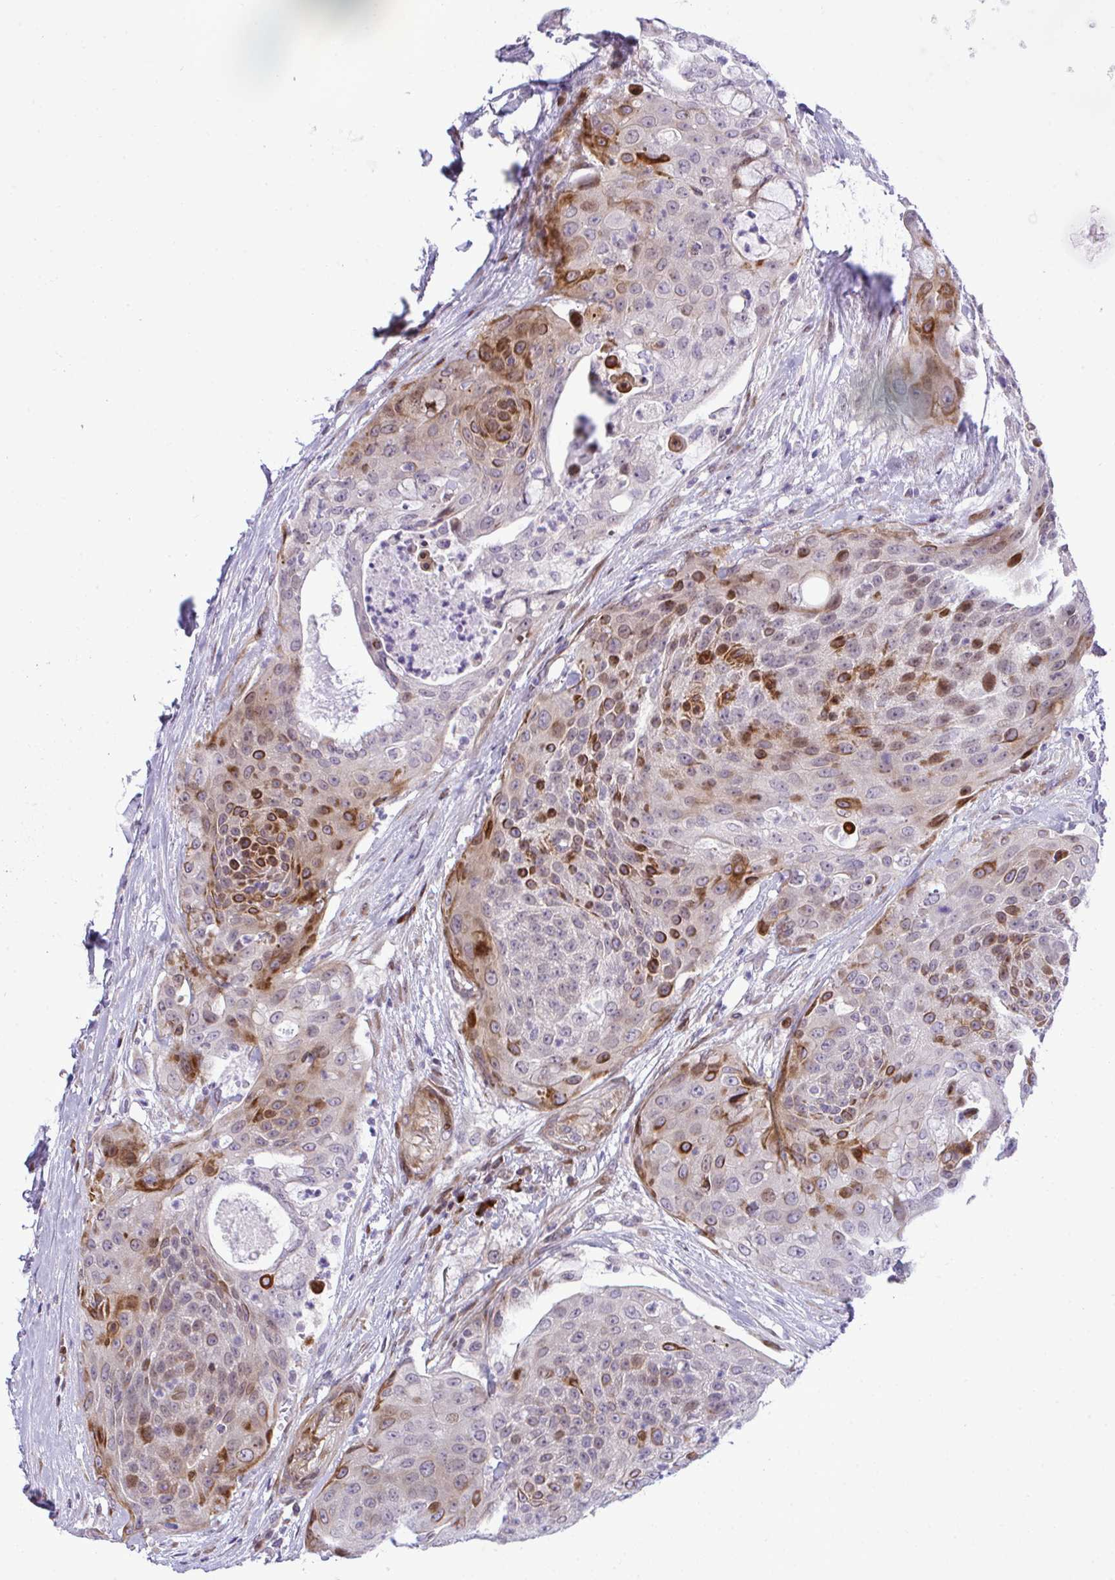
{"staining": {"intensity": "strong", "quantity": "25%-75%", "location": "cytoplasmic/membranous"}, "tissue": "urothelial cancer", "cell_type": "Tumor cells", "image_type": "cancer", "snomed": [{"axis": "morphology", "description": "Urothelial carcinoma, High grade"}, {"axis": "topography", "description": "Urinary bladder"}], "caption": "This photomicrograph reveals IHC staining of human urothelial cancer, with high strong cytoplasmic/membranous staining in about 25%-75% of tumor cells.", "gene": "CASTOR2", "patient": {"sex": "female", "age": 63}}